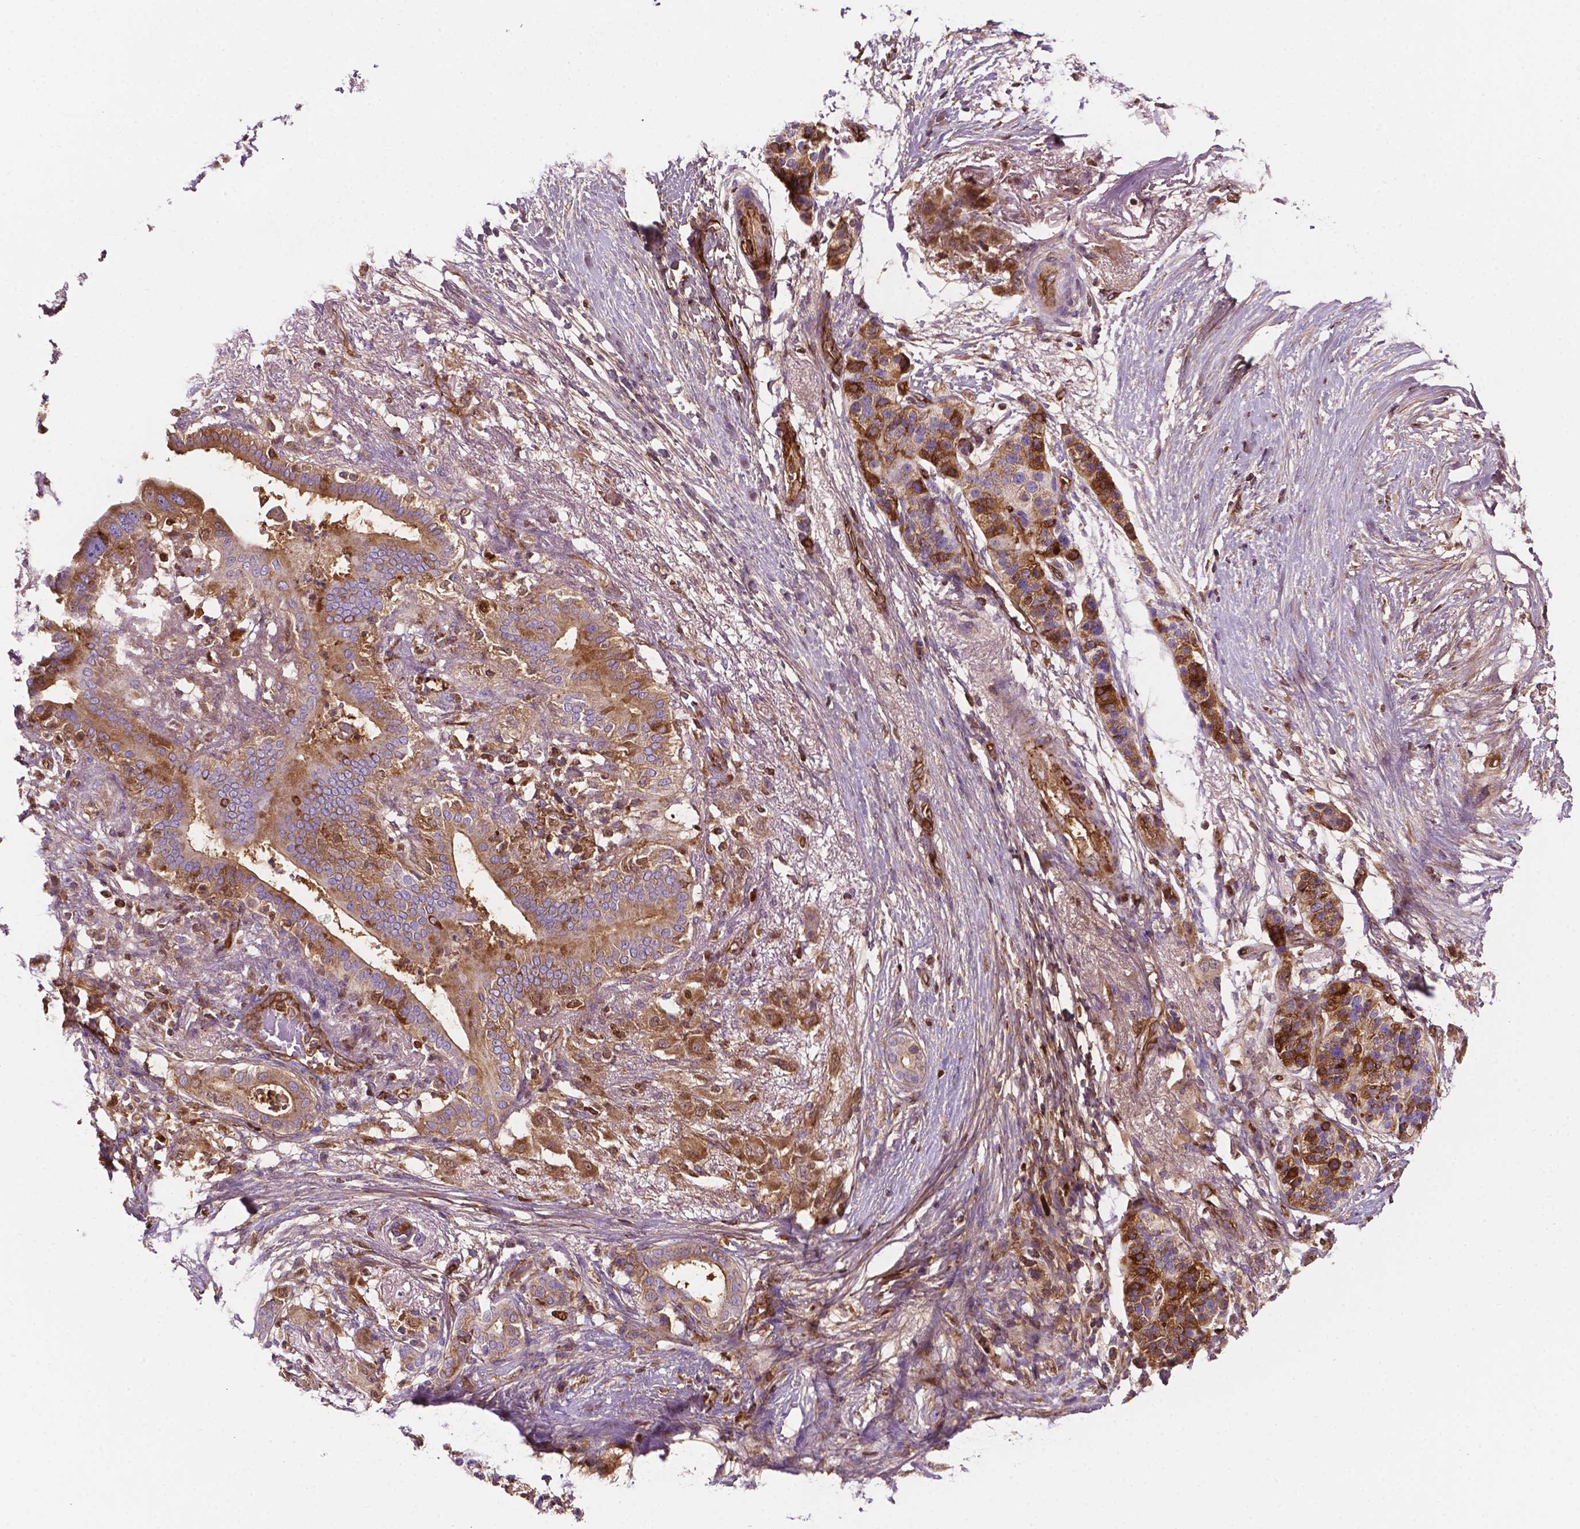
{"staining": {"intensity": "moderate", "quantity": "25%-75%", "location": "cytoplasmic/membranous"}, "tissue": "pancreatic cancer", "cell_type": "Tumor cells", "image_type": "cancer", "snomed": [{"axis": "morphology", "description": "Adenocarcinoma, NOS"}, {"axis": "topography", "description": "Pancreas"}], "caption": "Pancreatic adenocarcinoma stained with a protein marker shows moderate staining in tumor cells.", "gene": "DCN", "patient": {"sex": "female", "age": 72}}